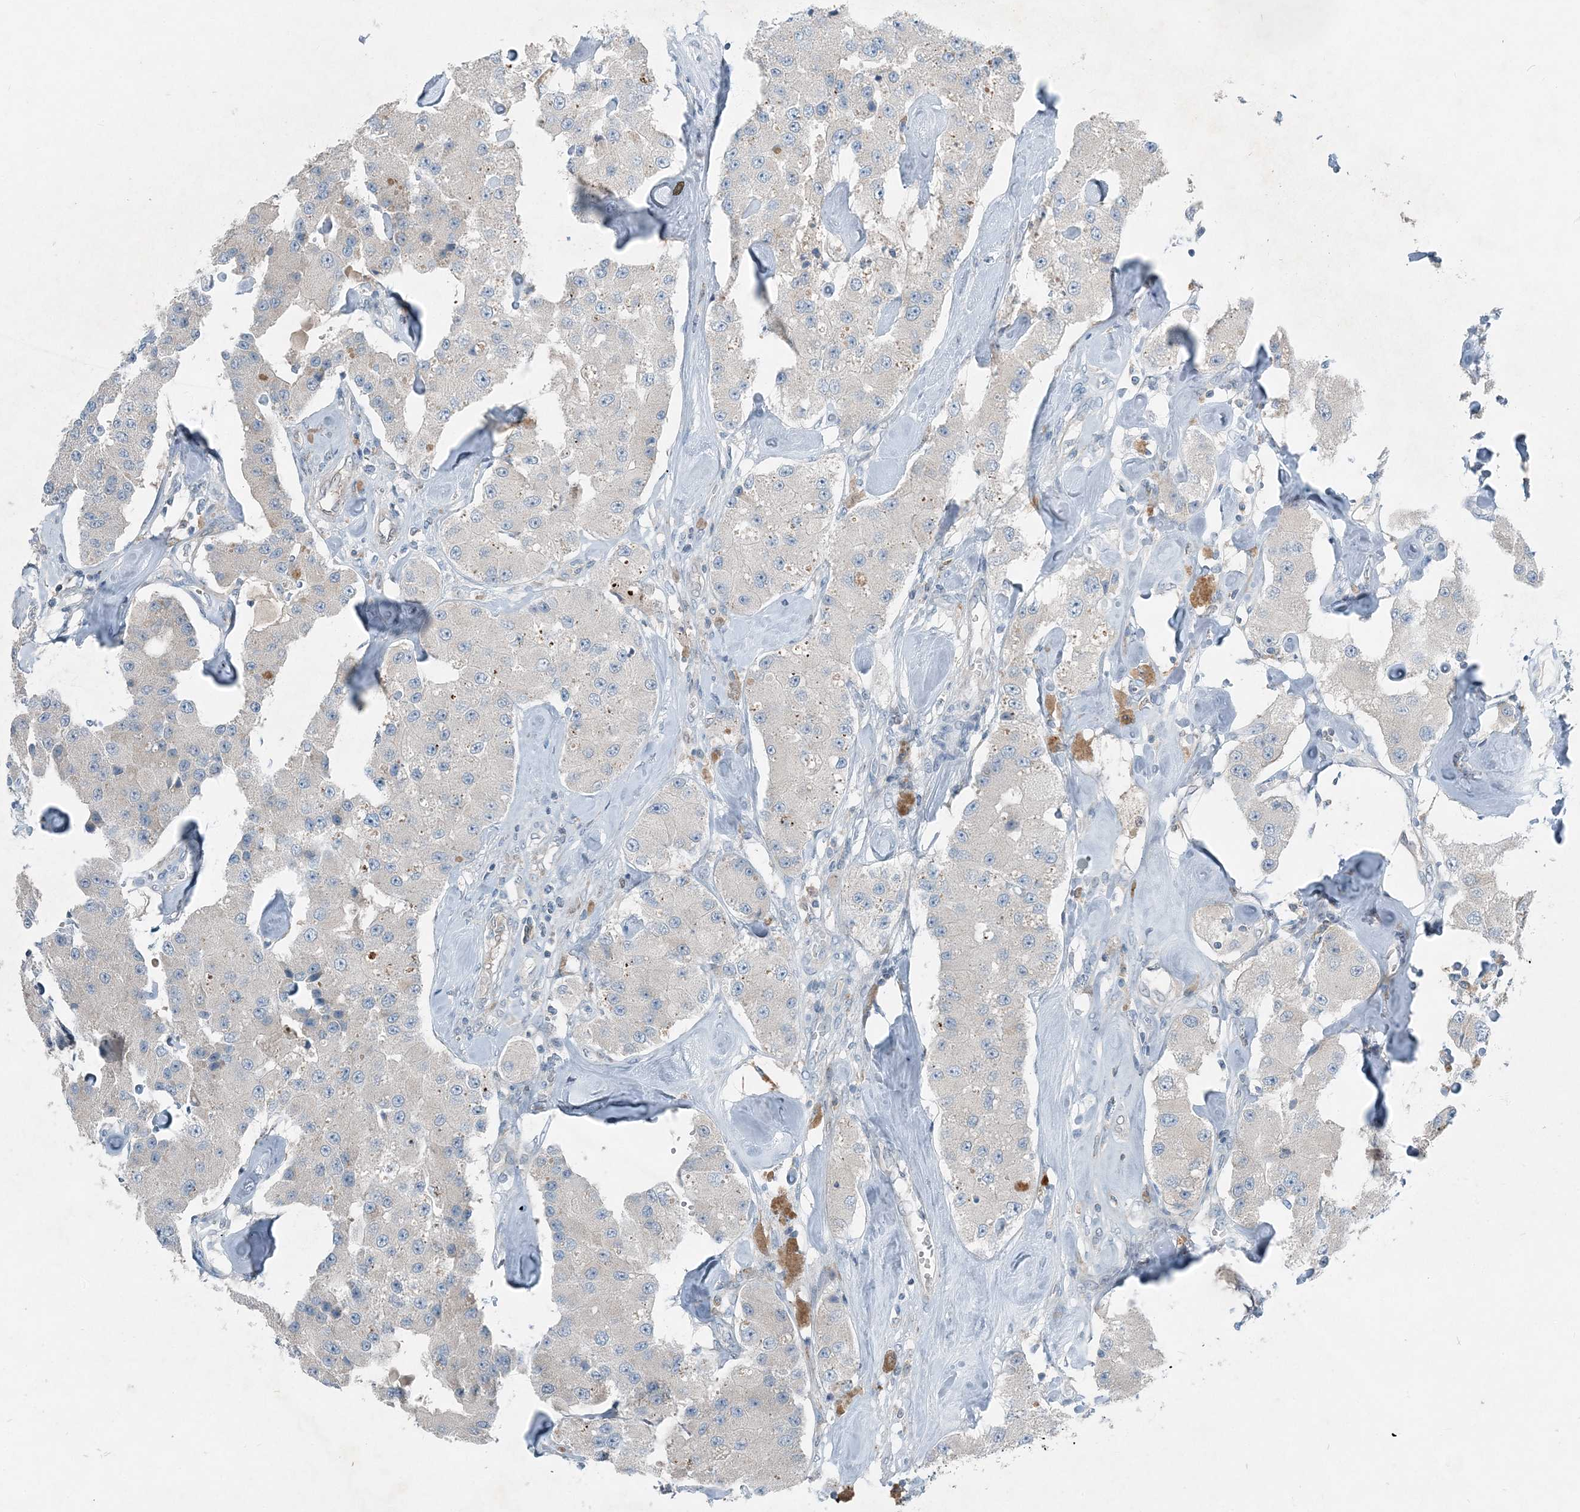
{"staining": {"intensity": "negative", "quantity": "none", "location": "none"}, "tissue": "carcinoid", "cell_type": "Tumor cells", "image_type": "cancer", "snomed": [{"axis": "morphology", "description": "Carcinoid, malignant, NOS"}, {"axis": "topography", "description": "Pancreas"}], "caption": "IHC micrograph of carcinoid stained for a protein (brown), which exhibits no staining in tumor cells.", "gene": "ARMH1", "patient": {"sex": "male", "age": 41}}